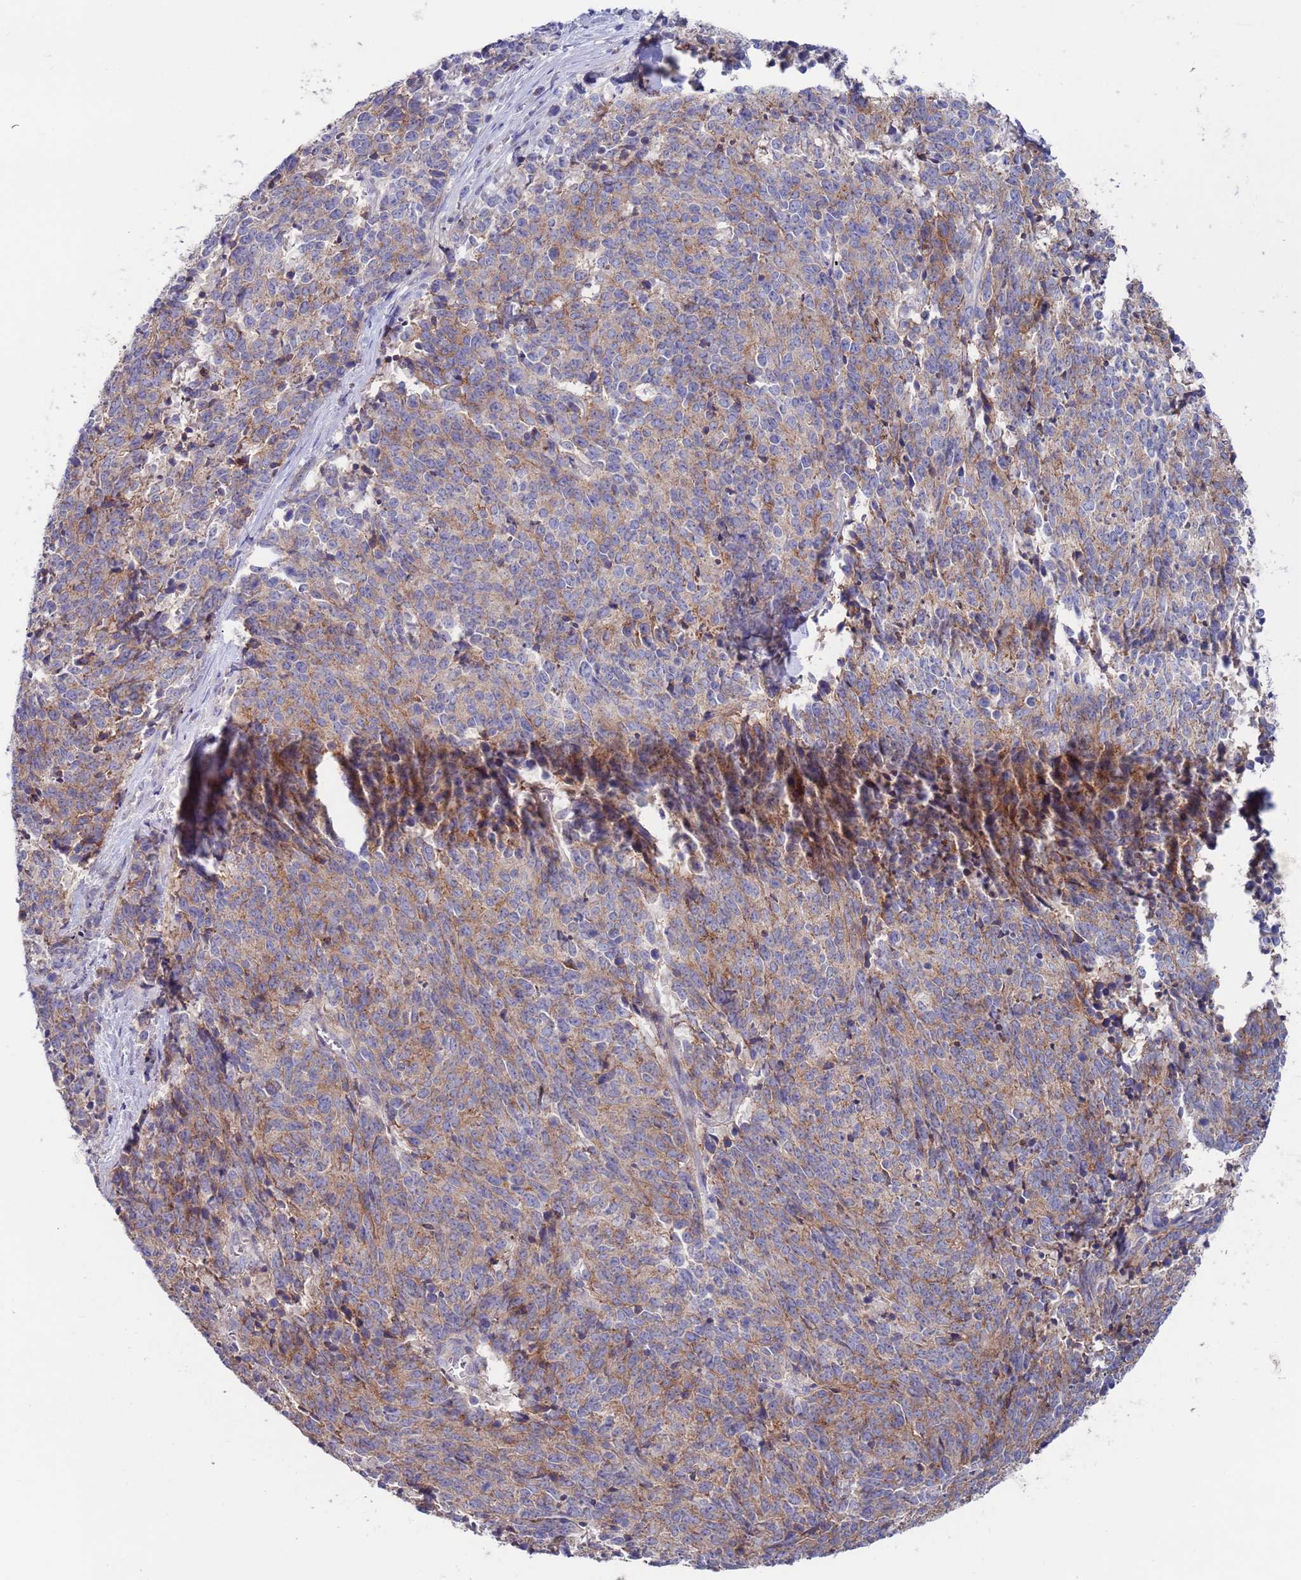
{"staining": {"intensity": "moderate", "quantity": "25%-75%", "location": "cytoplasmic/membranous"}, "tissue": "cervical cancer", "cell_type": "Tumor cells", "image_type": "cancer", "snomed": [{"axis": "morphology", "description": "Squamous cell carcinoma, NOS"}, {"axis": "topography", "description": "Cervix"}], "caption": "An image of cervical cancer stained for a protein displays moderate cytoplasmic/membranous brown staining in tumor cells.", "gene": "KRTCAP3", "patient": {"sex": "female", "age": 29}}